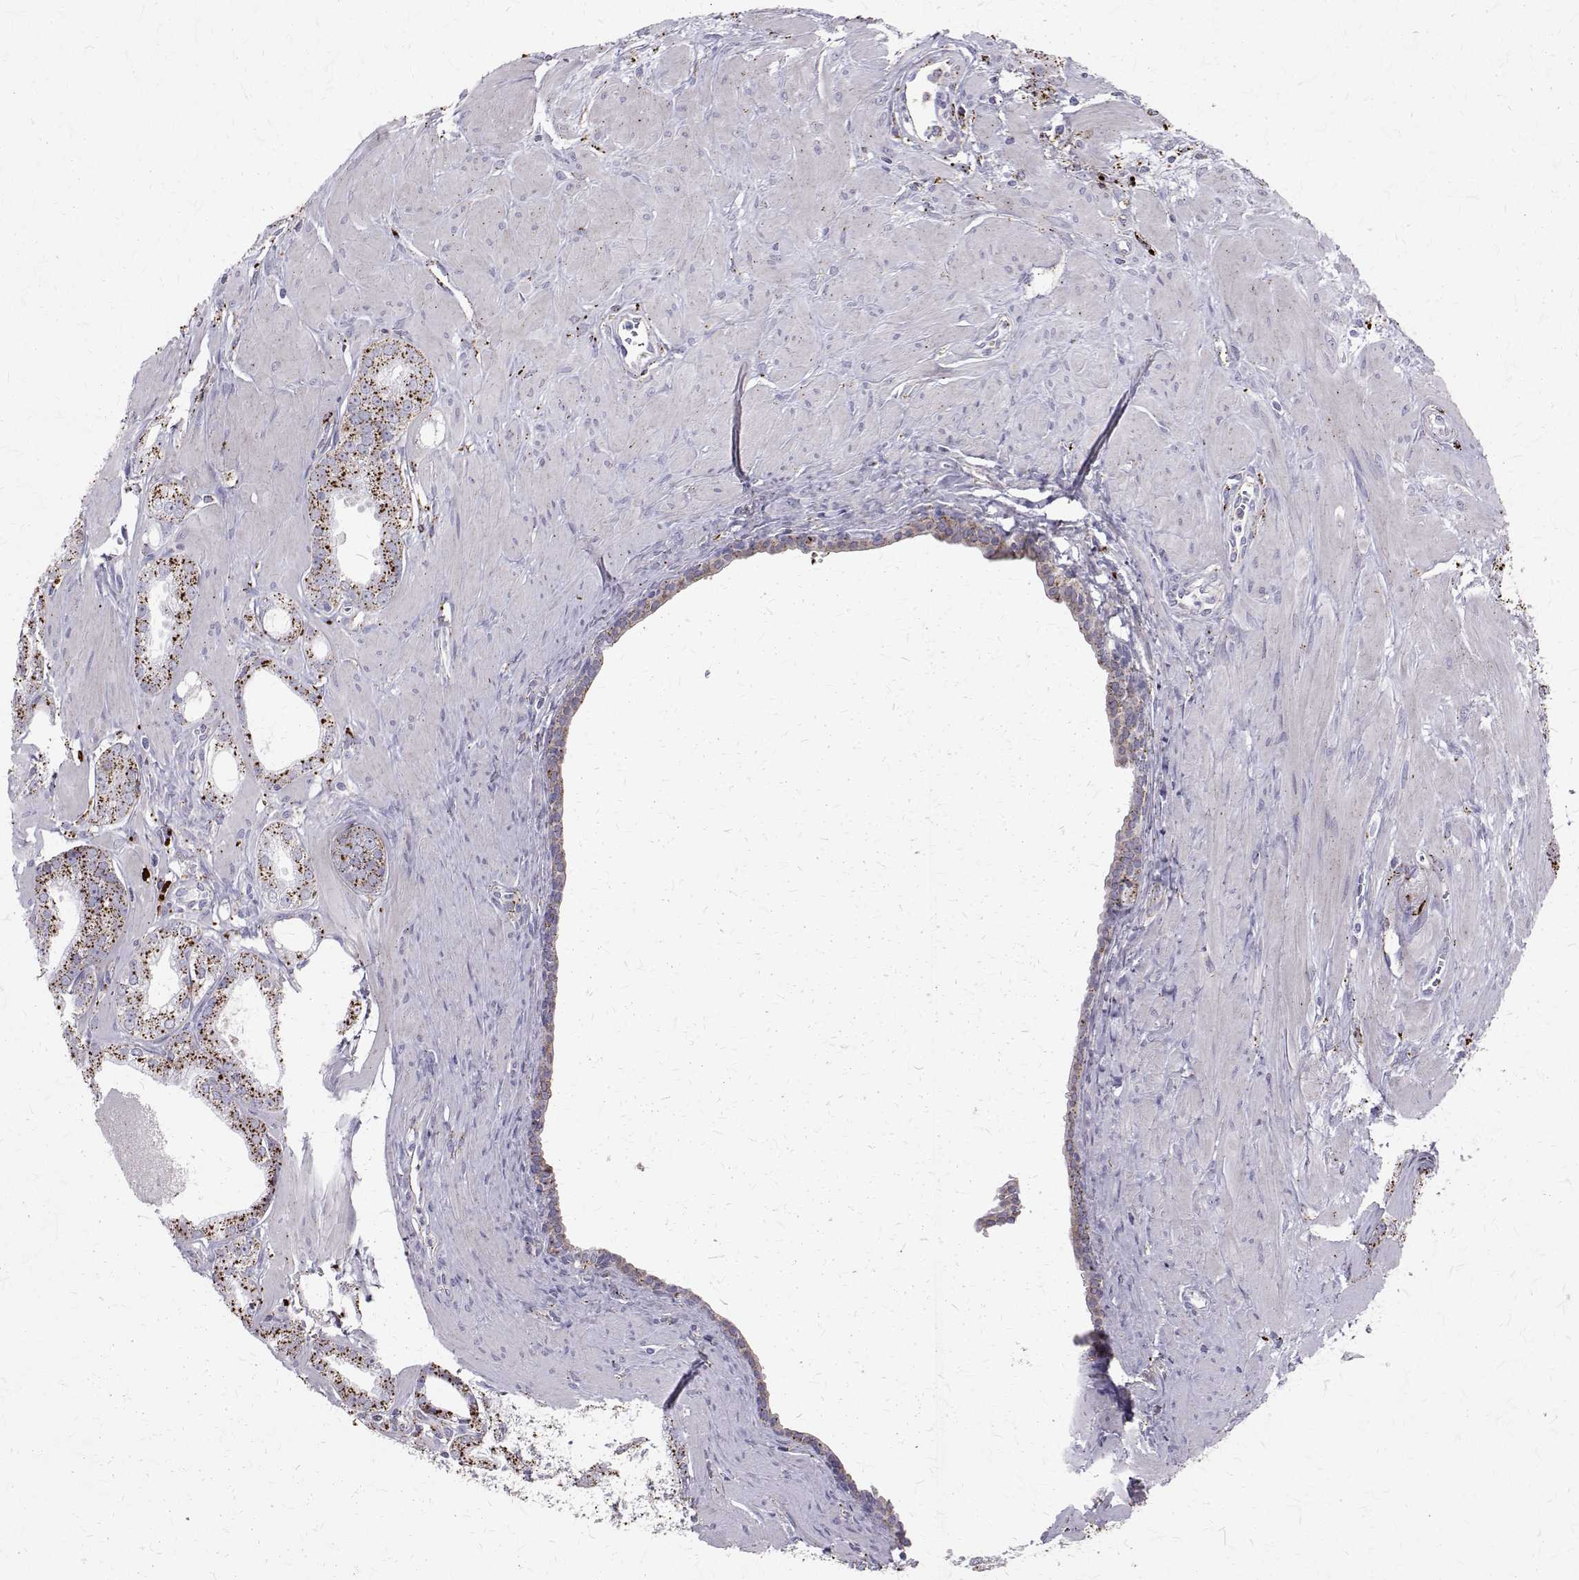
{"staining": {"intensity": "moderate", "quantity": "25%-75%", "location": "cytoplasmic/membranous"}, "tissue": "prostate cancer", "cell_type": "Tumor cells", "image_type": "cancer", "snomed": [{"axis": "morphology", "description": "Adenocarcinoma, NOS"}, {"axis": "topography", "description": "Prostate"}], "caption": "Immunohistochemical staining of prostate cancer shows medium levels of moderate cytoplasmic/membranous staining in approximately 25%-75% of tumor cells. The staining was performed using DAB (3,3'-diaminobenzidine), with brown indicating positive protein expression. Nuclei are stained blue with hematoxylin.", "gene": "TPP1", "patient": {"sex": "male", "age": 71}}